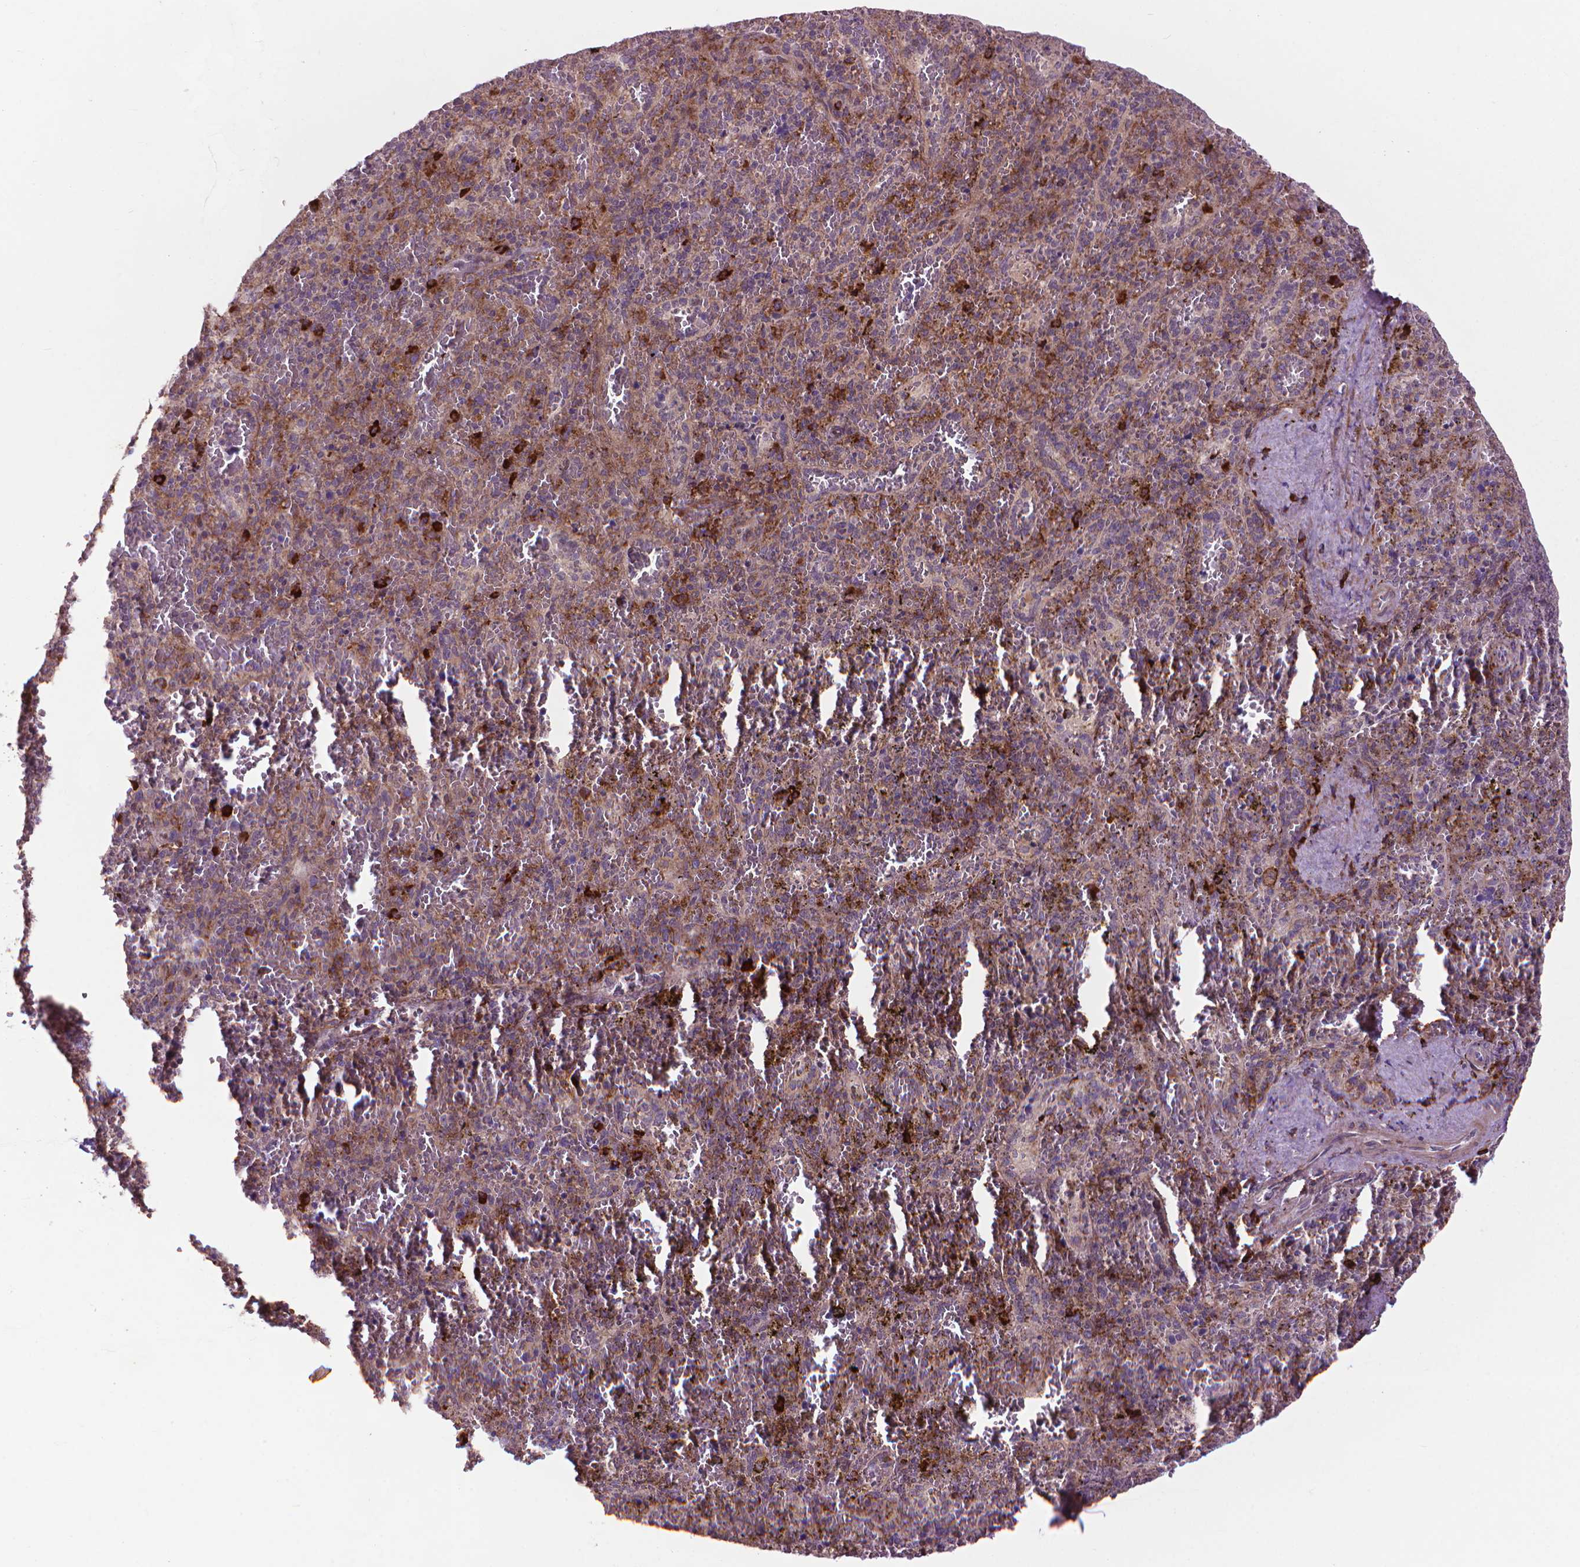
{"staining": {"intensity": "strong", "quantity": "<25%", "location": "cytoplasmic/membranous"}, "tissue": "spleen", "cell_type": "Cells in red pulp", "image_type": "normal", "snomed": [{"axis": "morphology", "description": "Normal tissue, NOS"}, {"axis": "topography", "description": "Spleen"}], "caption": "Brown immunohistochemical staining in benign spleen exhibits strong cytoplasmic/membranous positivity in approximately <25% of cells in red pulp.", "gene": "MYH14", "patient": {"sex": "female", "age": 50}}